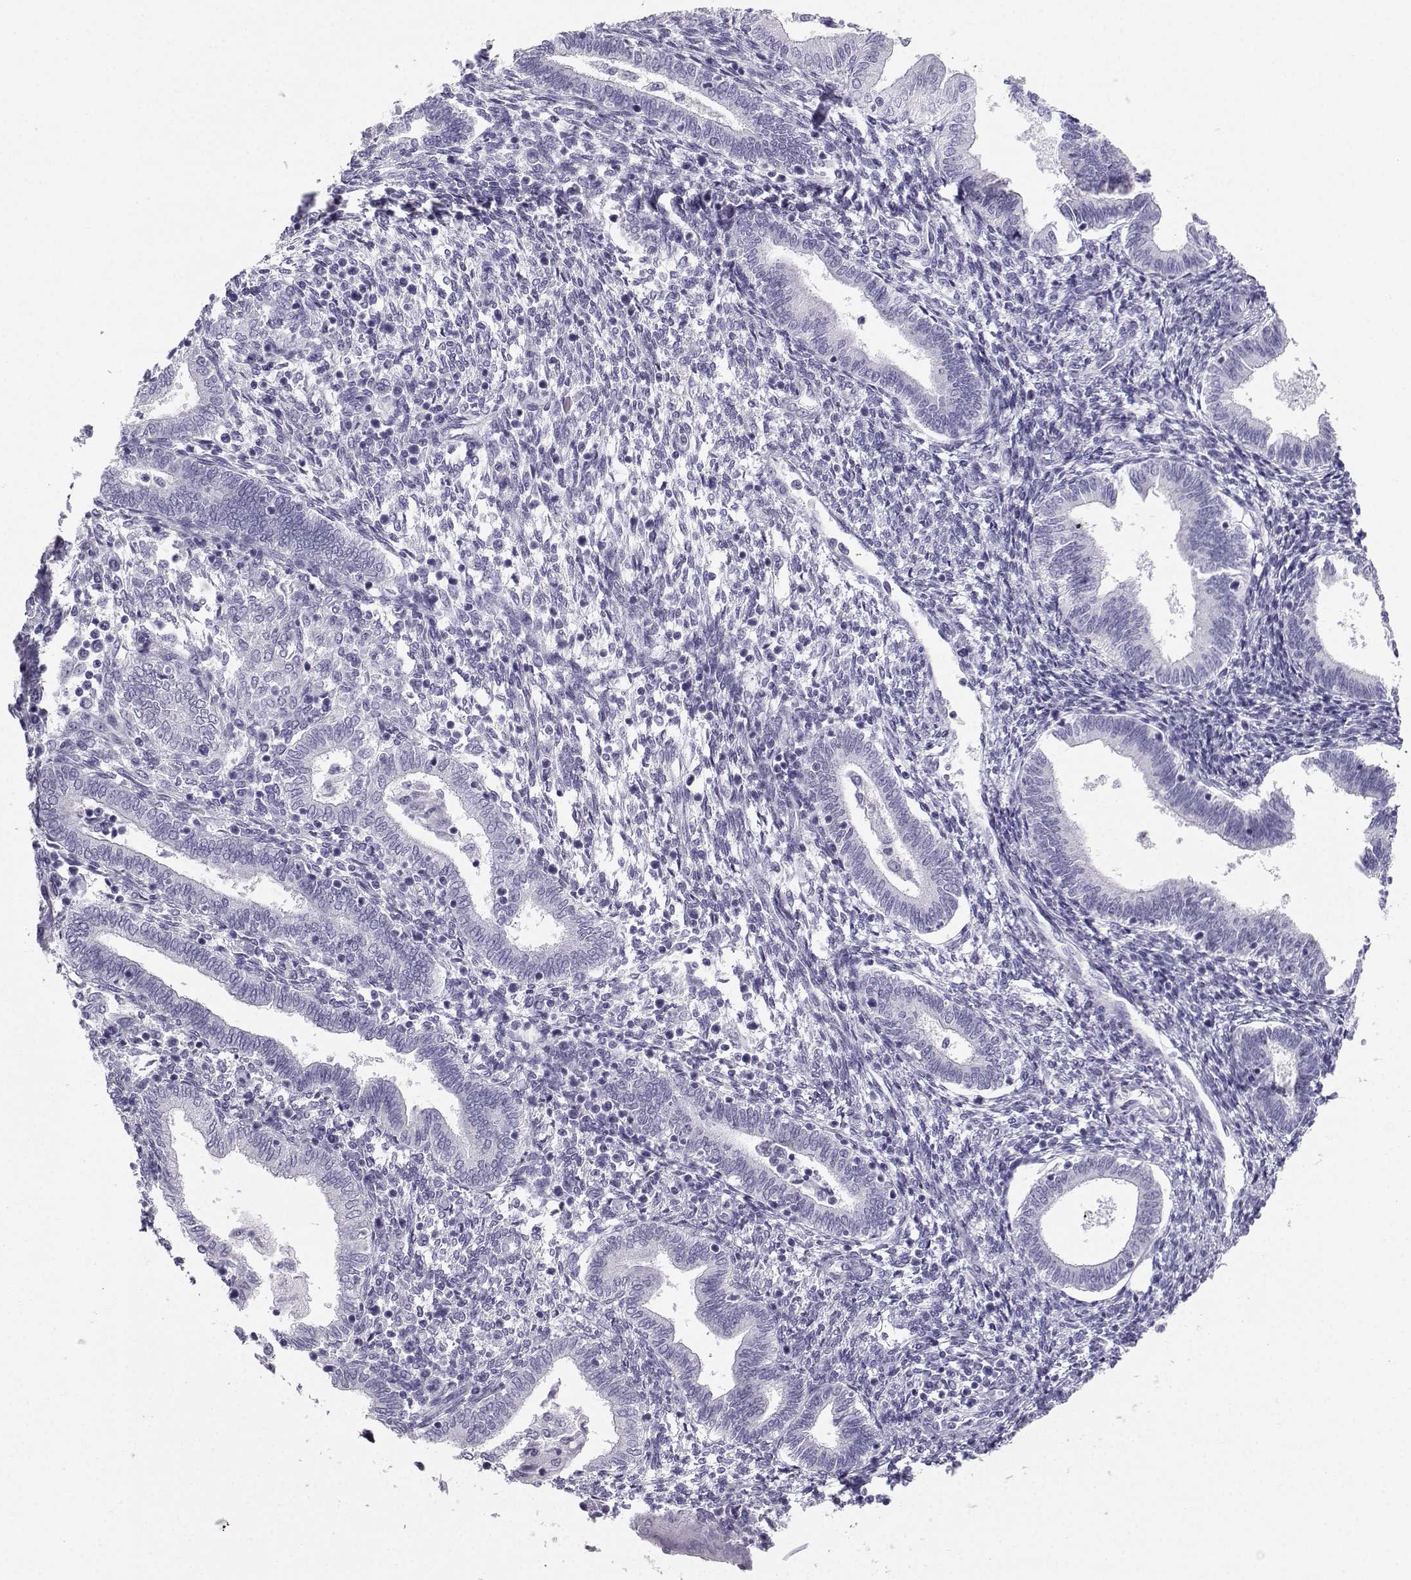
{"staining": {"intensity": "negative", "quantity": "none", "location": "none"}, "tissue": "endometrium", "cell_type": "Cells in endometrial stroma", "image_type": "normal", "snomed": [{"axis": "morphology", "description": "Normal tissue, NOS"}, {"axis": "topography", "description": "Endometrium"}], "caption": "Protein analysis of benign endometrium displays no significant staining in cells in endometrial stroma.", "gene": "IQCD", "patient": {"sex": "female", "age": 42}}